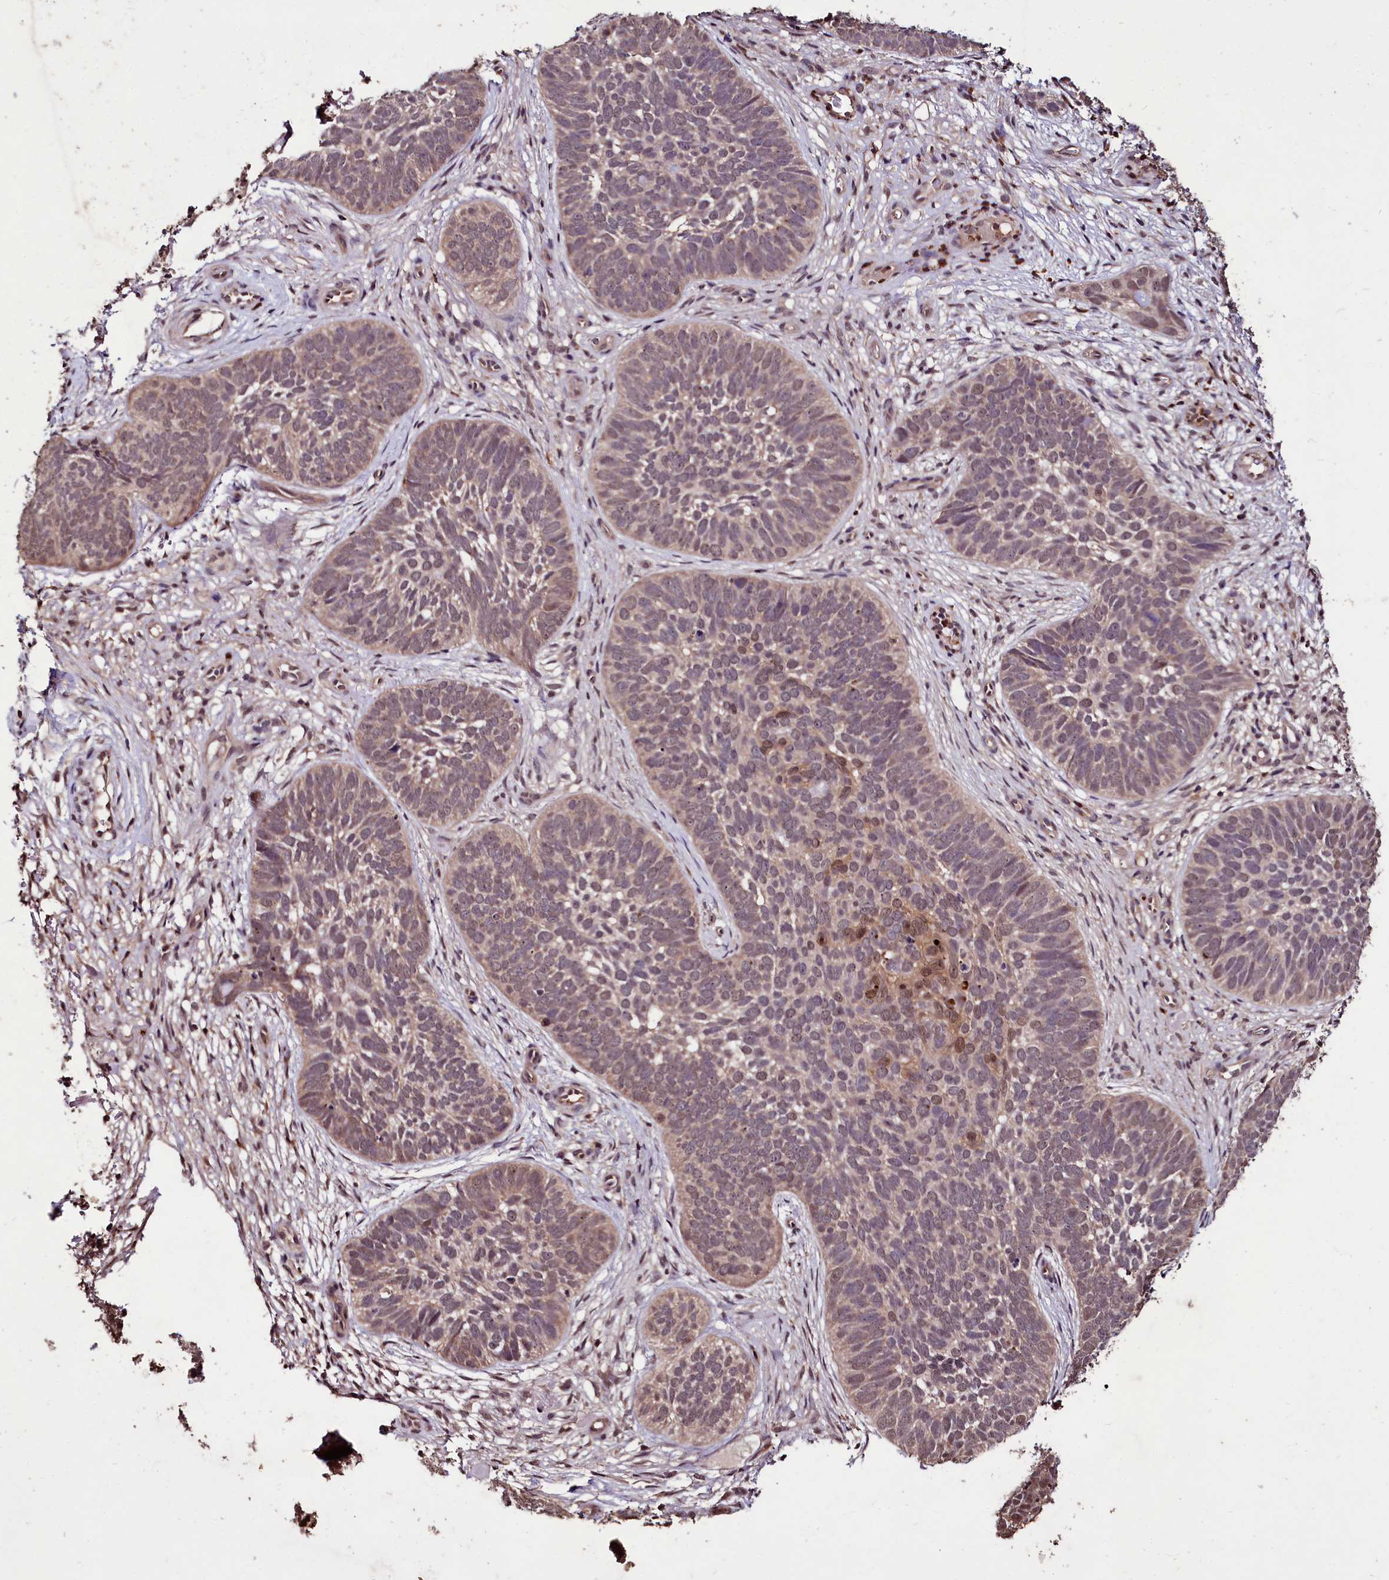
{"staining": {"intensity": "weak", "quantity": "25%-75%", "location": "cytoplasmic/membranous,nuclear"}, "tissue": "skin cancer", "cell_type": "Tumor cells", "image_type": "cancer", "snomed": [{"axis": "morphology", "description": "Basal cell carcinoma"}, {"axis": "topography", "description": "Skin"}], "caption": "This micrograph exhibits immunohistochemistry (IHC) staining of human skin basal cell carcinoma, with low weak cytoplasmic/membranous and nuclear staining in approximately 25%-75% of tumor cells.", "gene": "KLRB1", "patient": {"sex": "male", "age": 89}}